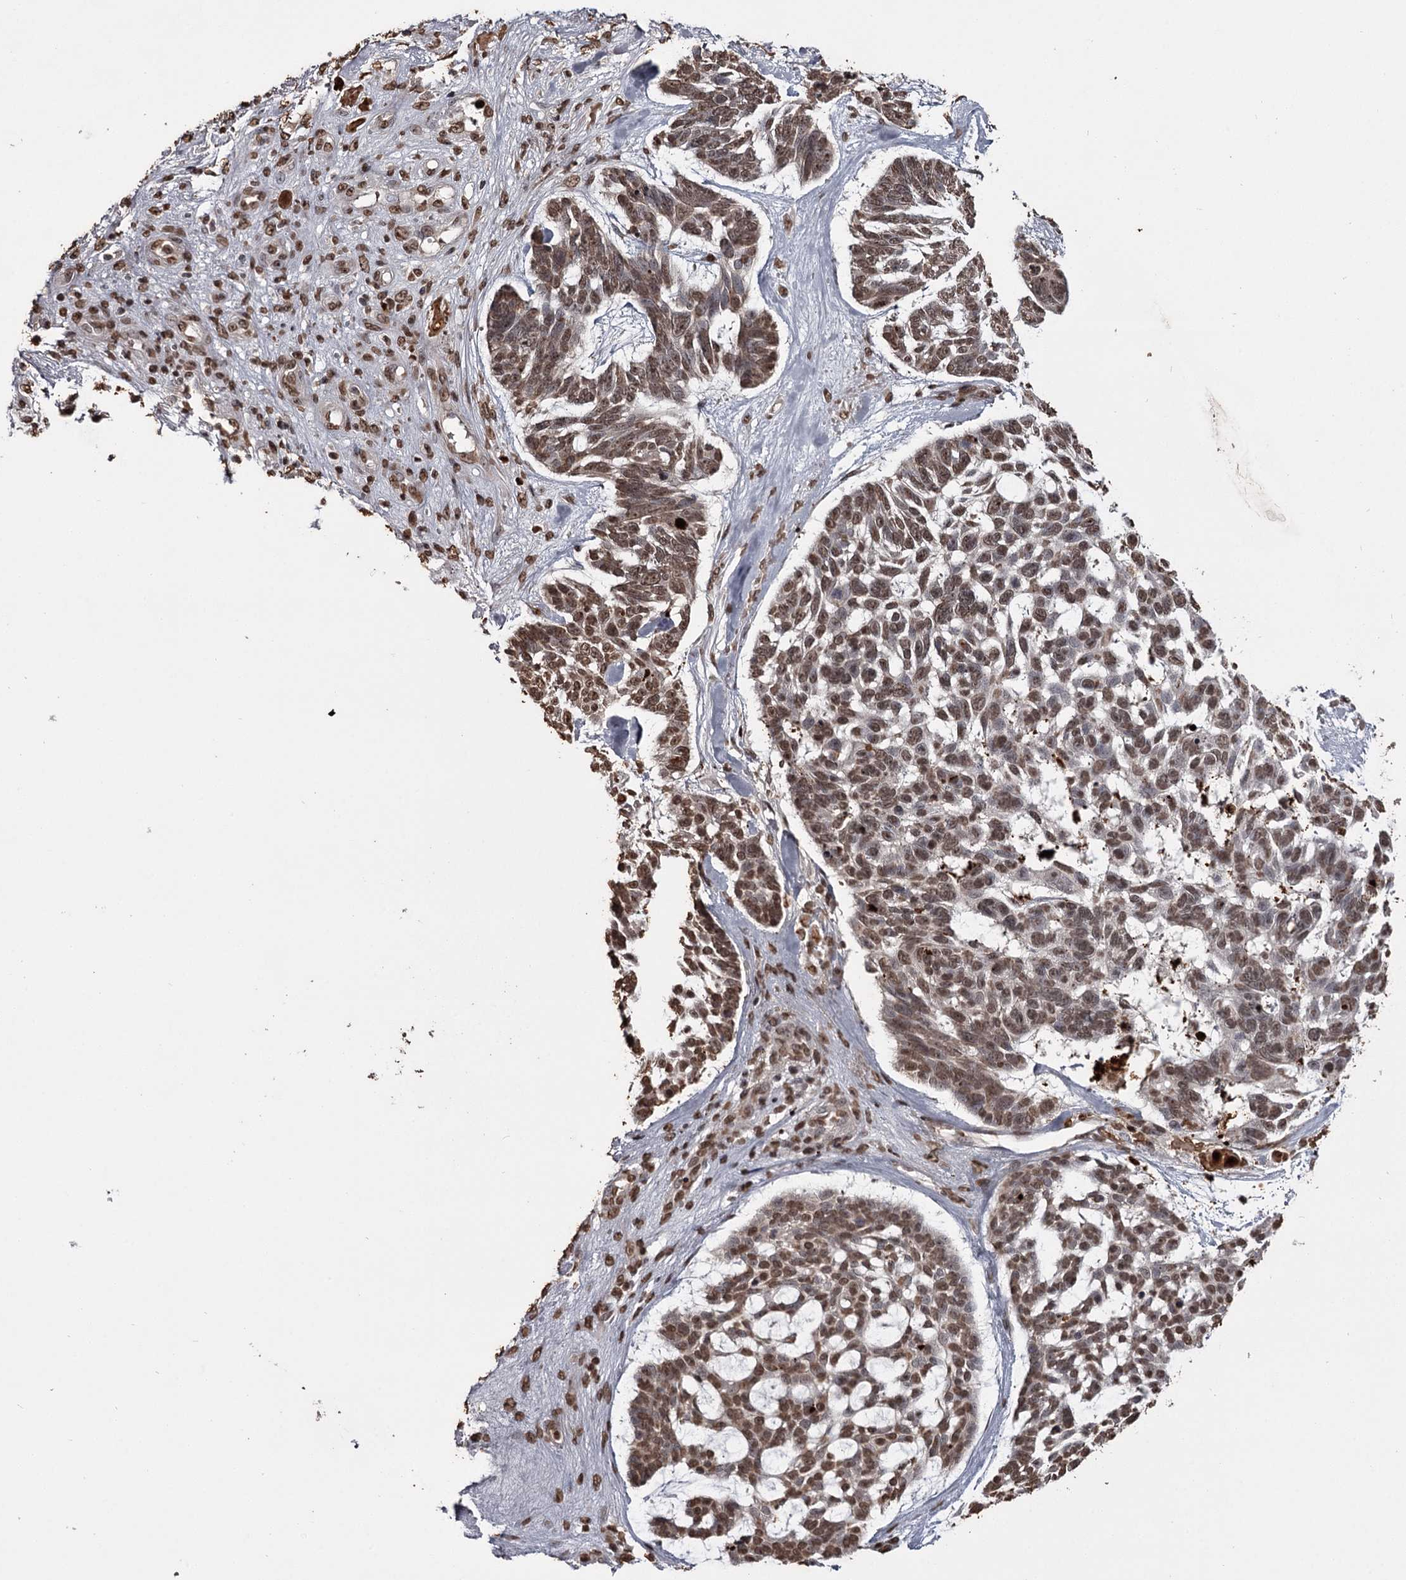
{"staining": {"intensity": "moderate", "quantity": ">75%", "location": "nuclear"}, "tissue": "skin cancer", "cell_type": "Tumor cells", "image_type": "cancer", "snomed": [{"axis": "morphology", "description": "Basal cell carcinoma"}, {"axis": "topography", "description": "Skin"}], "caption": "Human basal cell carcinoma (skin) stained with a brown dye shows moderate nuclear positive expression in about >75% of tumor cells.", "gene": "THYN1", "patient": {"sex": "male", "age": 88}}